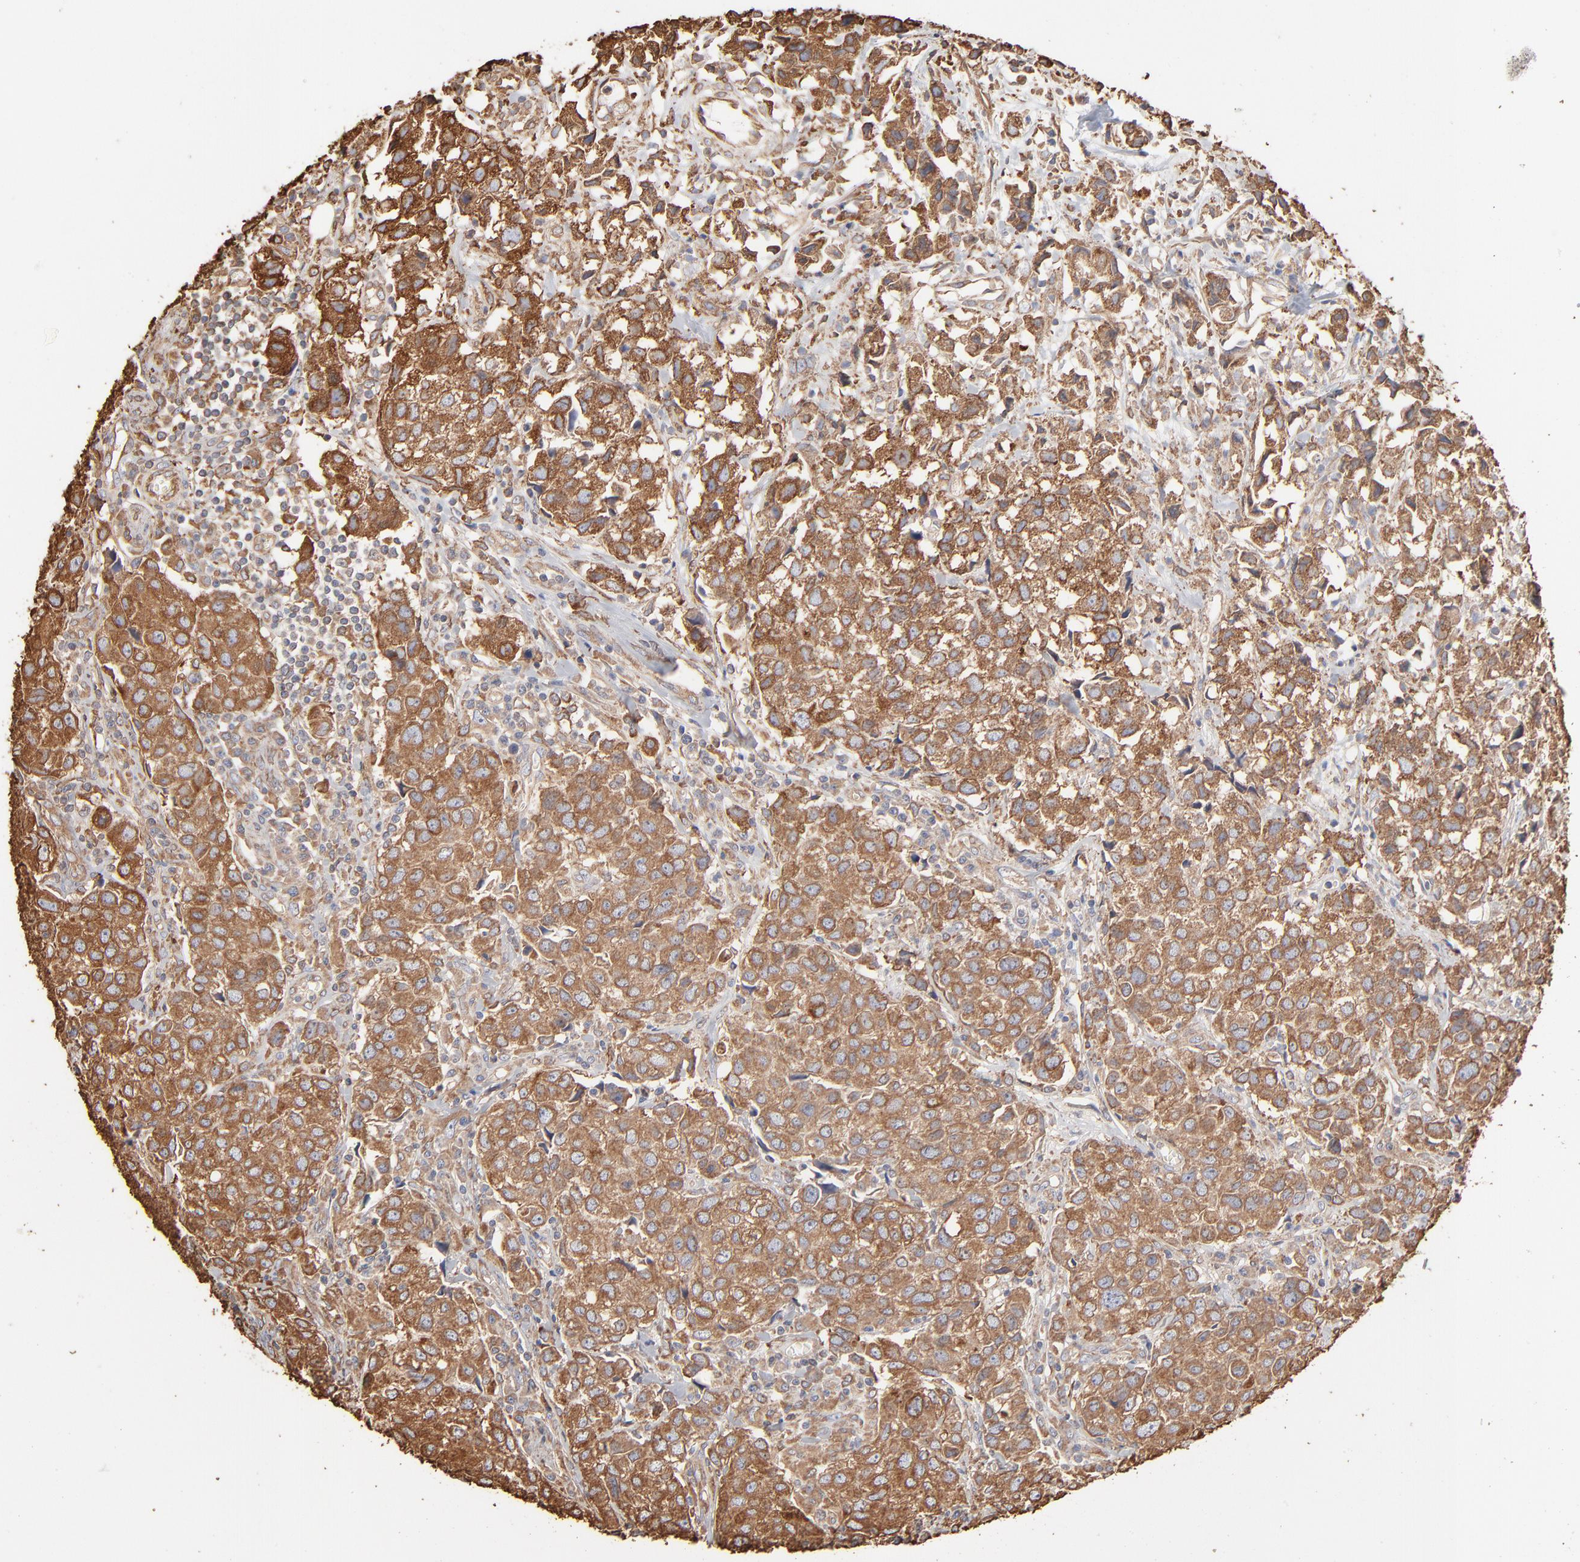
{"staining": {"intensity": "moderate", "quantity": ">75%", "location": "cytoplasmic/membranous"}, "tissue": "urothelial cancer", "cell_type": "Tumor cells", "image_type": "cancer", "snomed": [{"axis": "morphology", "description": "Urothelial carcinoma, High grade"}, {"axis": "topography", "description": "Urinary bladder"}], "caption": "Protein positivity by immunohistochemistry (IHC) demonstrates moderate cytoplasmic/membranous staining in about >75% of tumor cells in urothelial cancer. (Brightfield microscopy of DAB IHC at high magnification).", "gene": "PDIA3", "patient": {"sex": "female", "age": 75}}